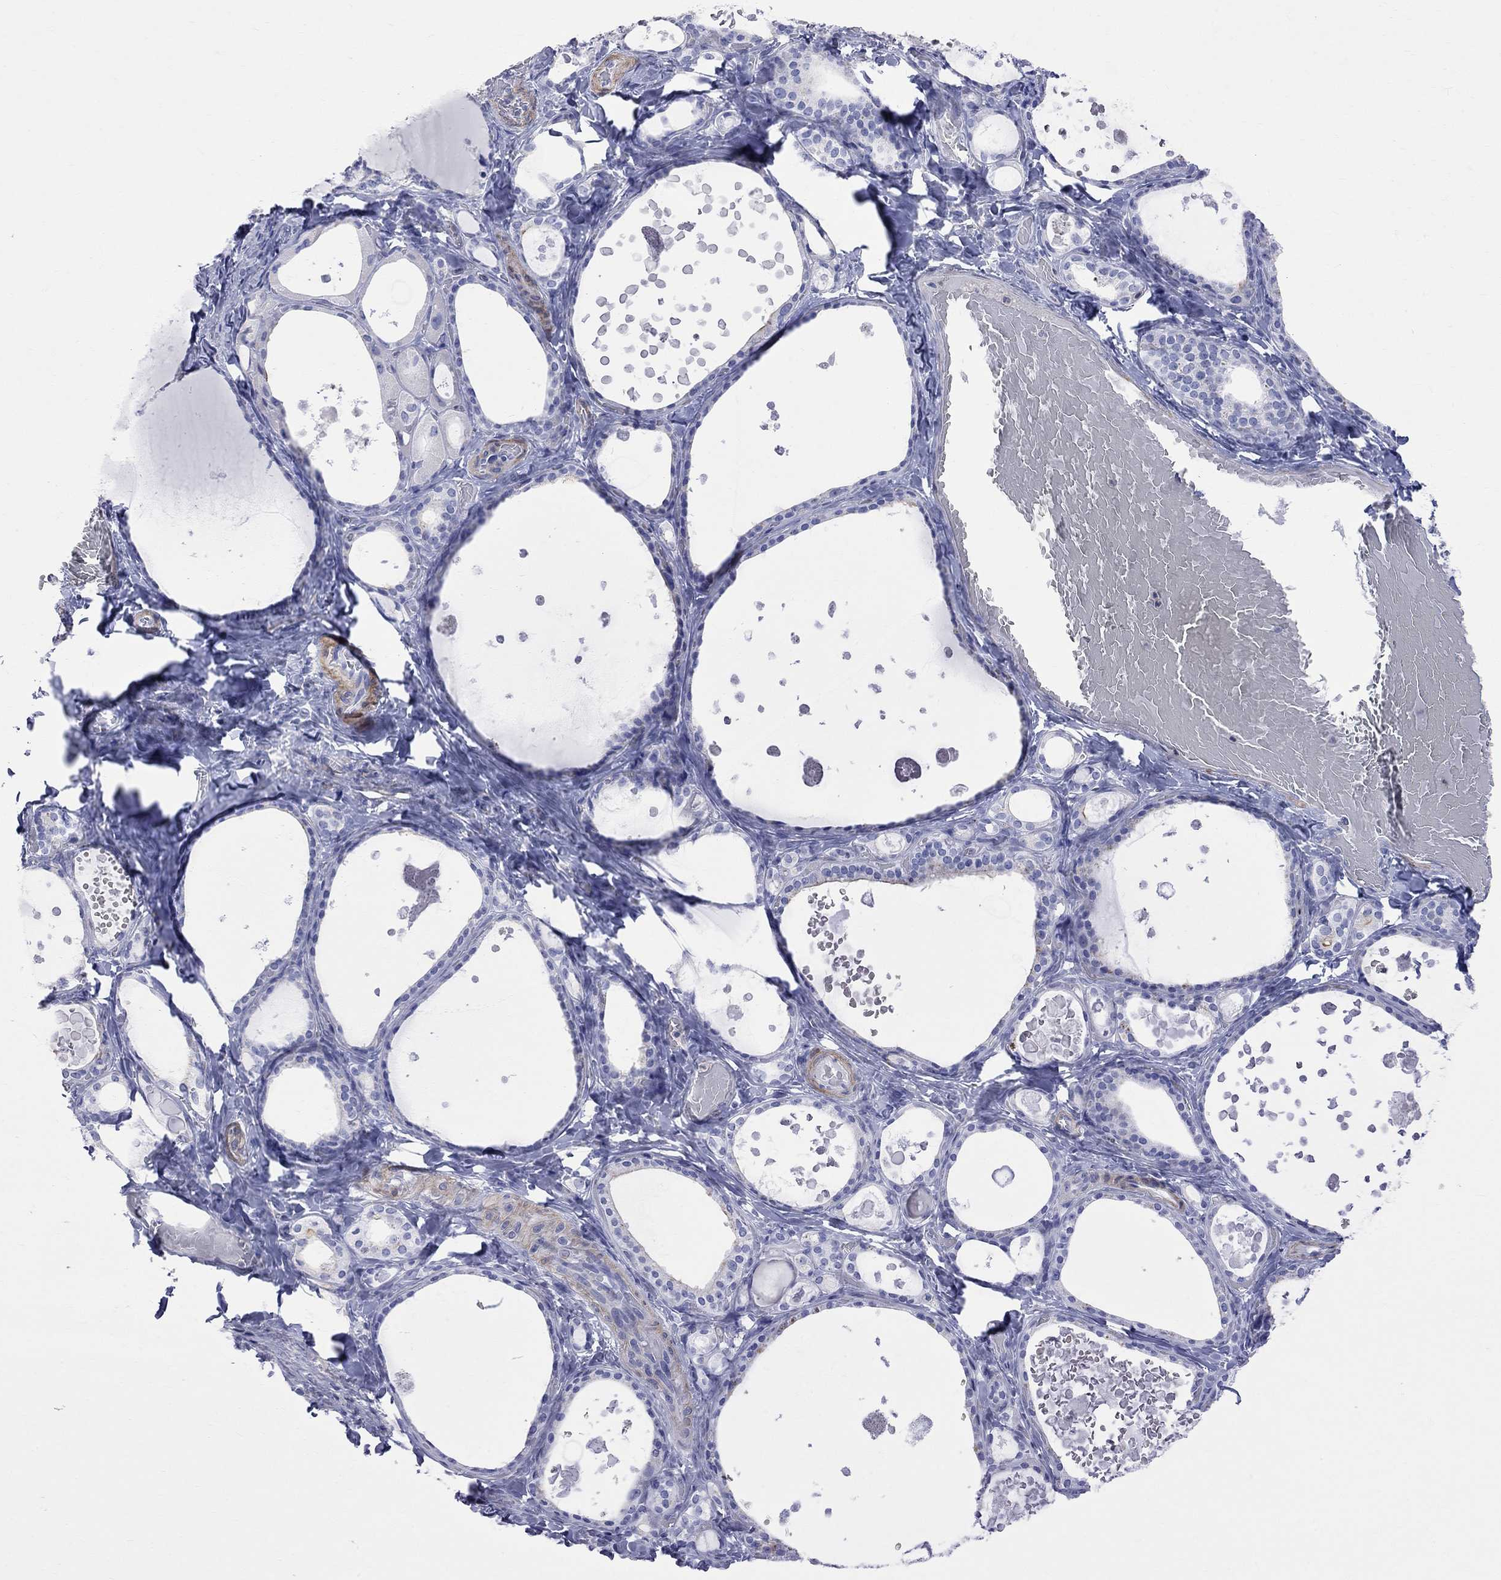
{"staining": {"intensity": "negative", "quantity": "none", "location": "none"}, "tissue": "thyroid gland", "cell_type": "Glandular cells", "image_type": "normal", "snomed": [{"axis": "morphology", "description": "Normal tissue, NOS"}, {"axis": "topography", "description": "Thyroid gland"}], "caption": "DAB immunohistochemical staining of unremarkable human thyroid gland shows no significant positivity in glandular cells.", "gene": "S100A3", "patient": {"sex": "female", "age": 56}}